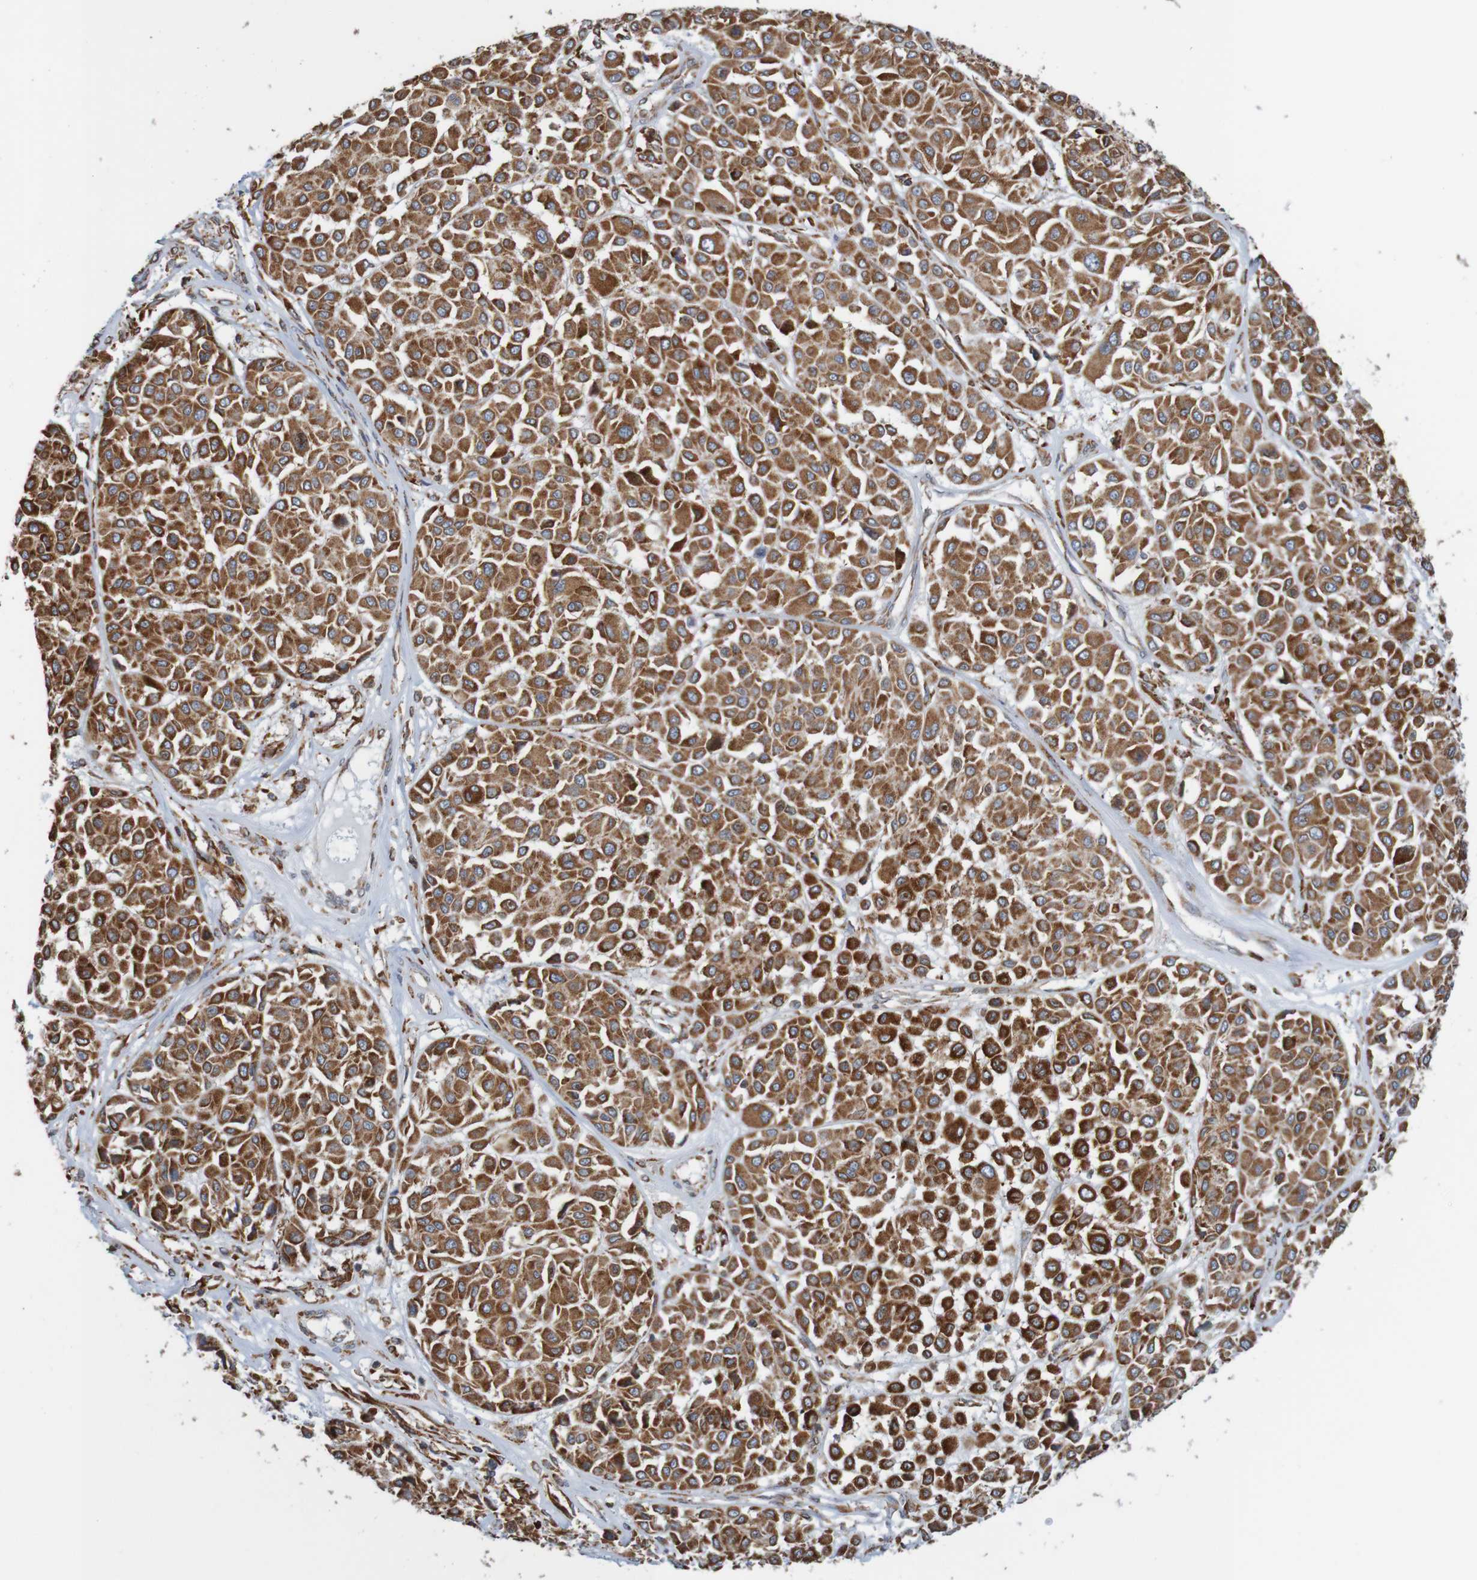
{"staining": {"intensity": "strong", "quantity": "25%-75%", "location": "cytoplasmic/membranous"}, "tissue": "melanoma", "cell_type": "Tumor cells", "image_type": "cancer", "snomed": [{"axis": "morphology", "description": "Malignant melanoma, Metastatic site"}, {"axis": "topography", "description": "Soft tissue"}], "caption": "Malignant melanoma (metastatic site) stained with immunohistochemistry (IHC) exhibits strong cytoplasmic/membranous expression in approximately 25%-75% of tumor cells. (DAB IHC with brightfield microscopy, high magnification).", "gene": "PDIA3", "patient": {"sex": "male", "age": 41}}